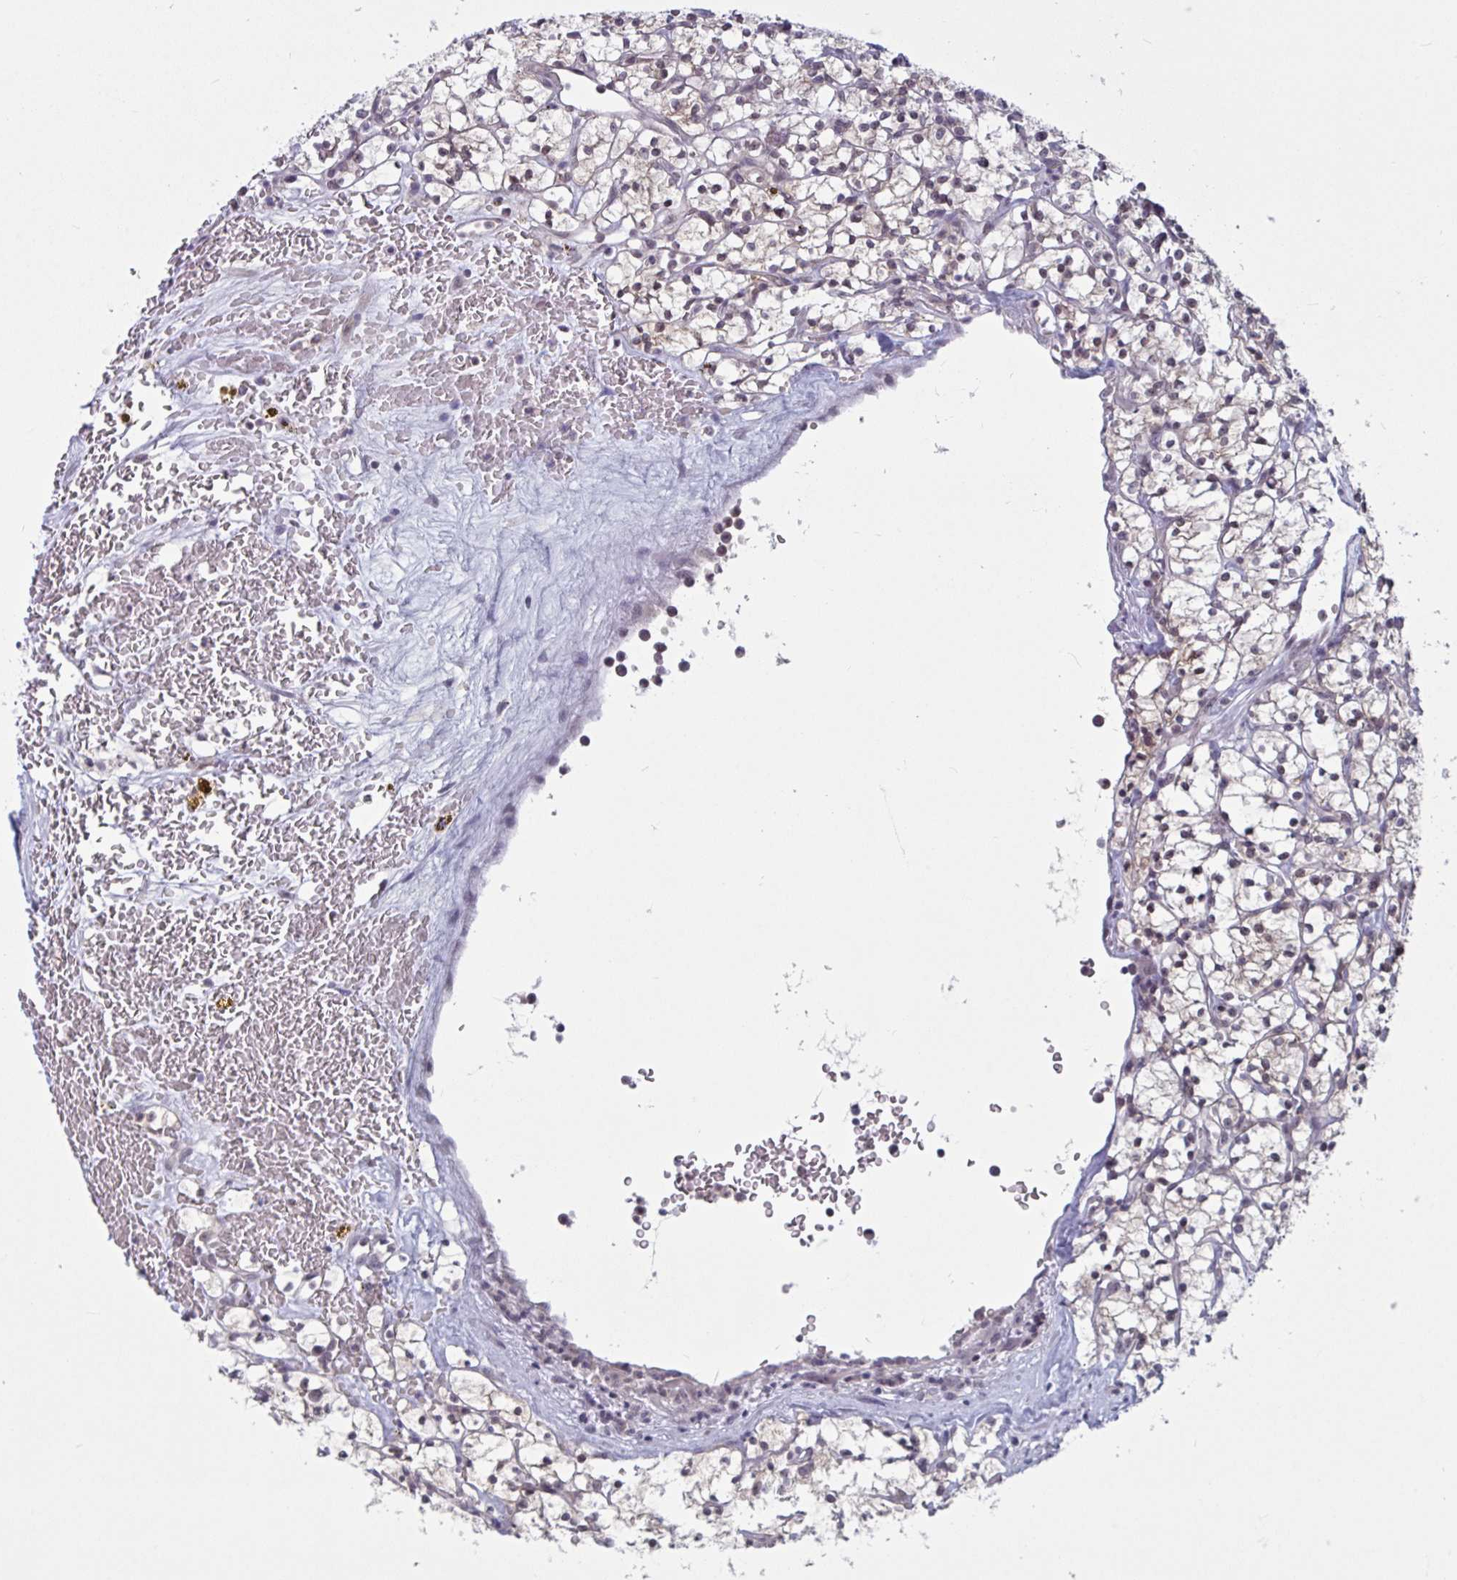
{"staining": {"intensity": "weak", "quantity": "<25%", "location": "cytoplasmic/membranous"}, "tissue": "renal cancer", "cell_type": "Tumor cells", "image_type": "cancer", "snomed": [{"axis": "morphology", "description": "Adenocarcinoma, NOS"}, {"axis": "topography", "description": "Kidney"}], "caption": "This micrograph is of renal adenocarcinoma stained with IHC to label a protein in brown with the nuclei are counter-stained blue. There is no positivity in tumor cells.", "gene": "TSN", "patient": {"sex": "female", "age": 64}}